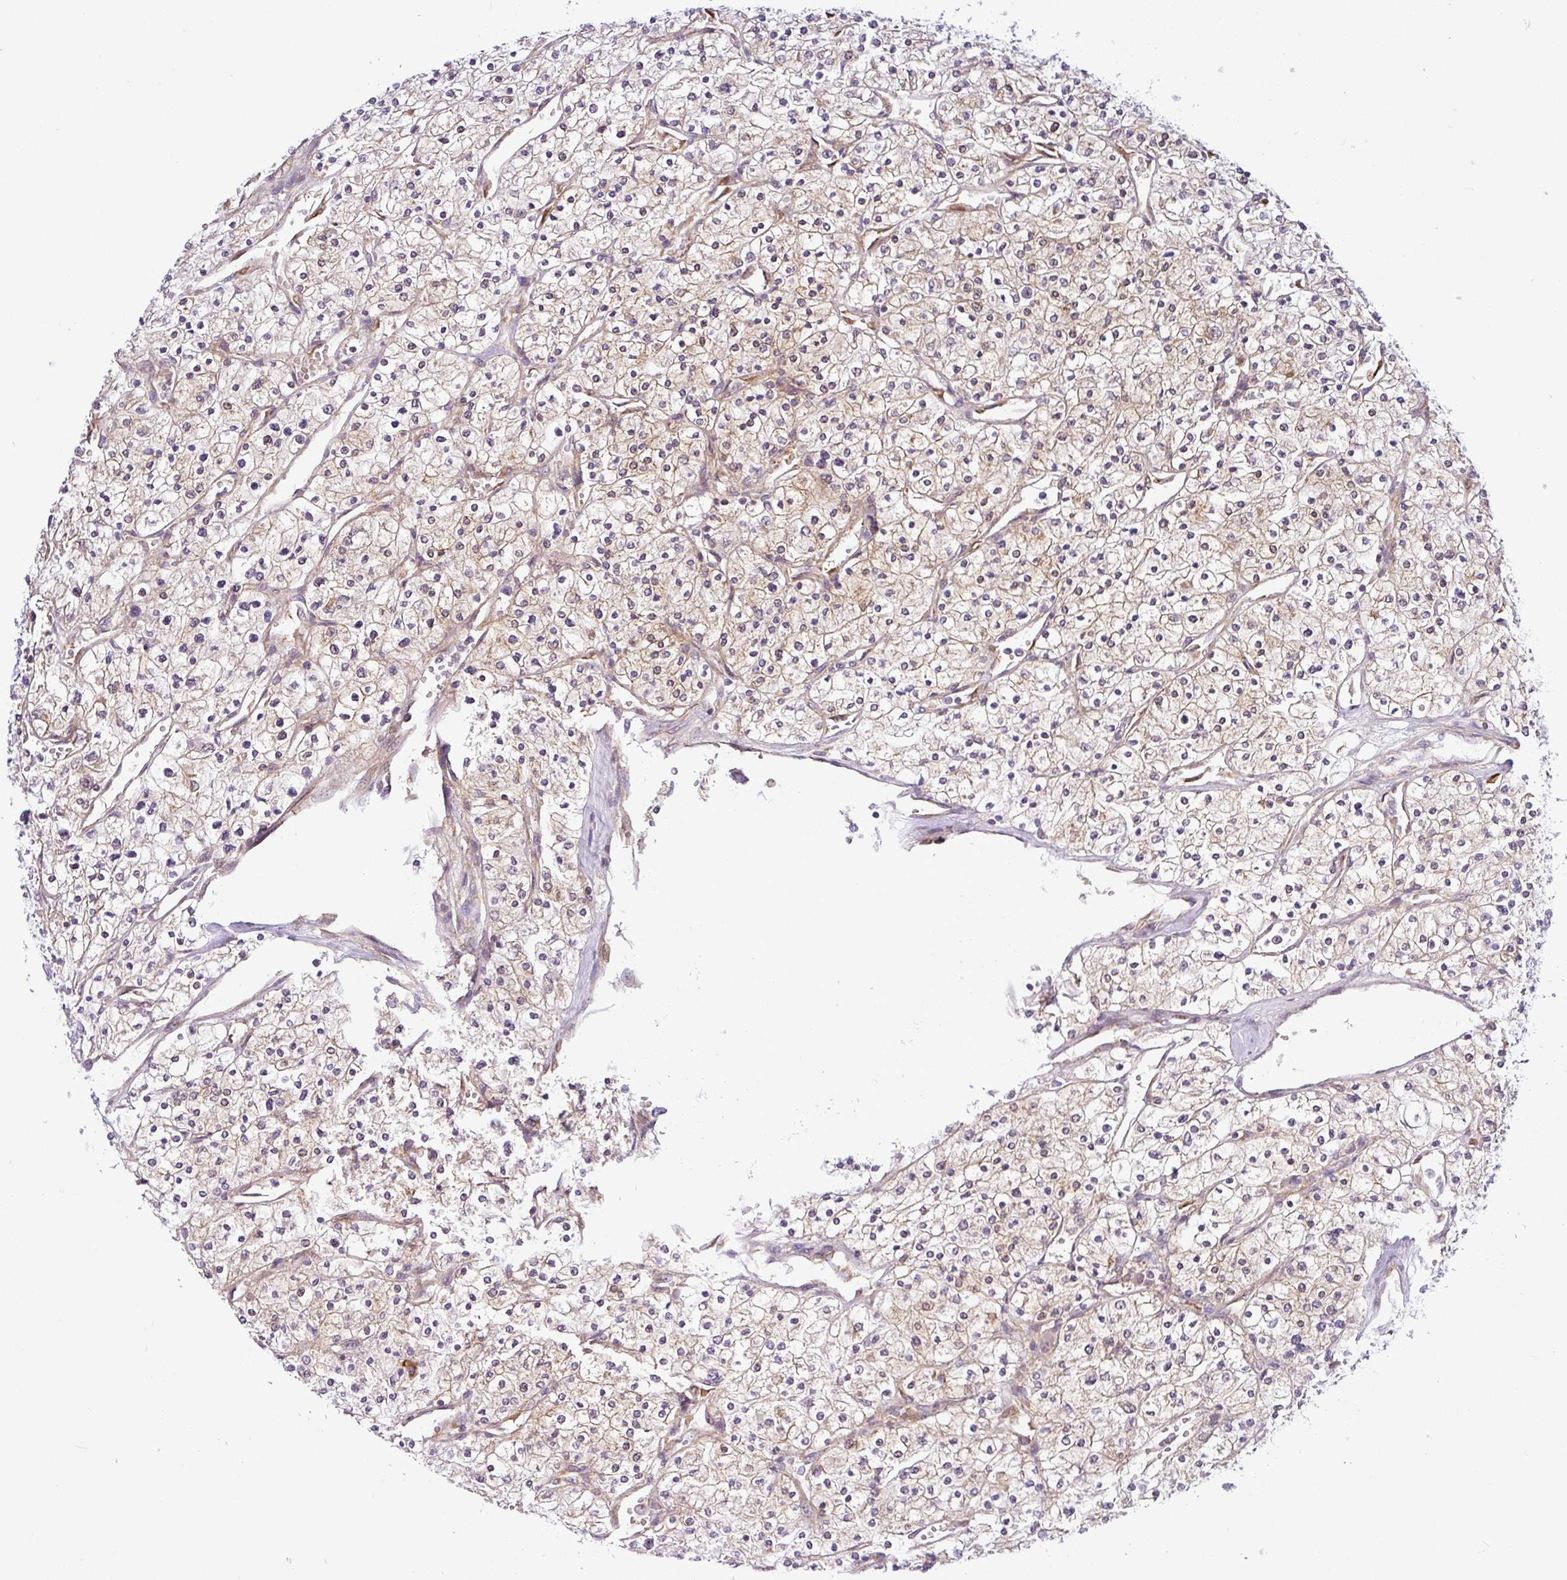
{"staining": {"intensity": "weak", "quantity": ">75%", "location": "cytoplasmic/membranous"}, "tissue": "renal cancer", "cell_type": "Tumor cells", "image_type": "cancer", "snomed": [{"axis": "morphology", "description": "Adenocarcinoma, NOS"}, {"axis": "topography", "description": "Kidney"}], "caption": "Tumor cells exhibit low levels of weak cytoplasmic/membranous expression in approximately >75% of cells in adenocarcinoma (renal).", "gene": "NDUFB2", "patient": {"sex": "male", "age": 80}}